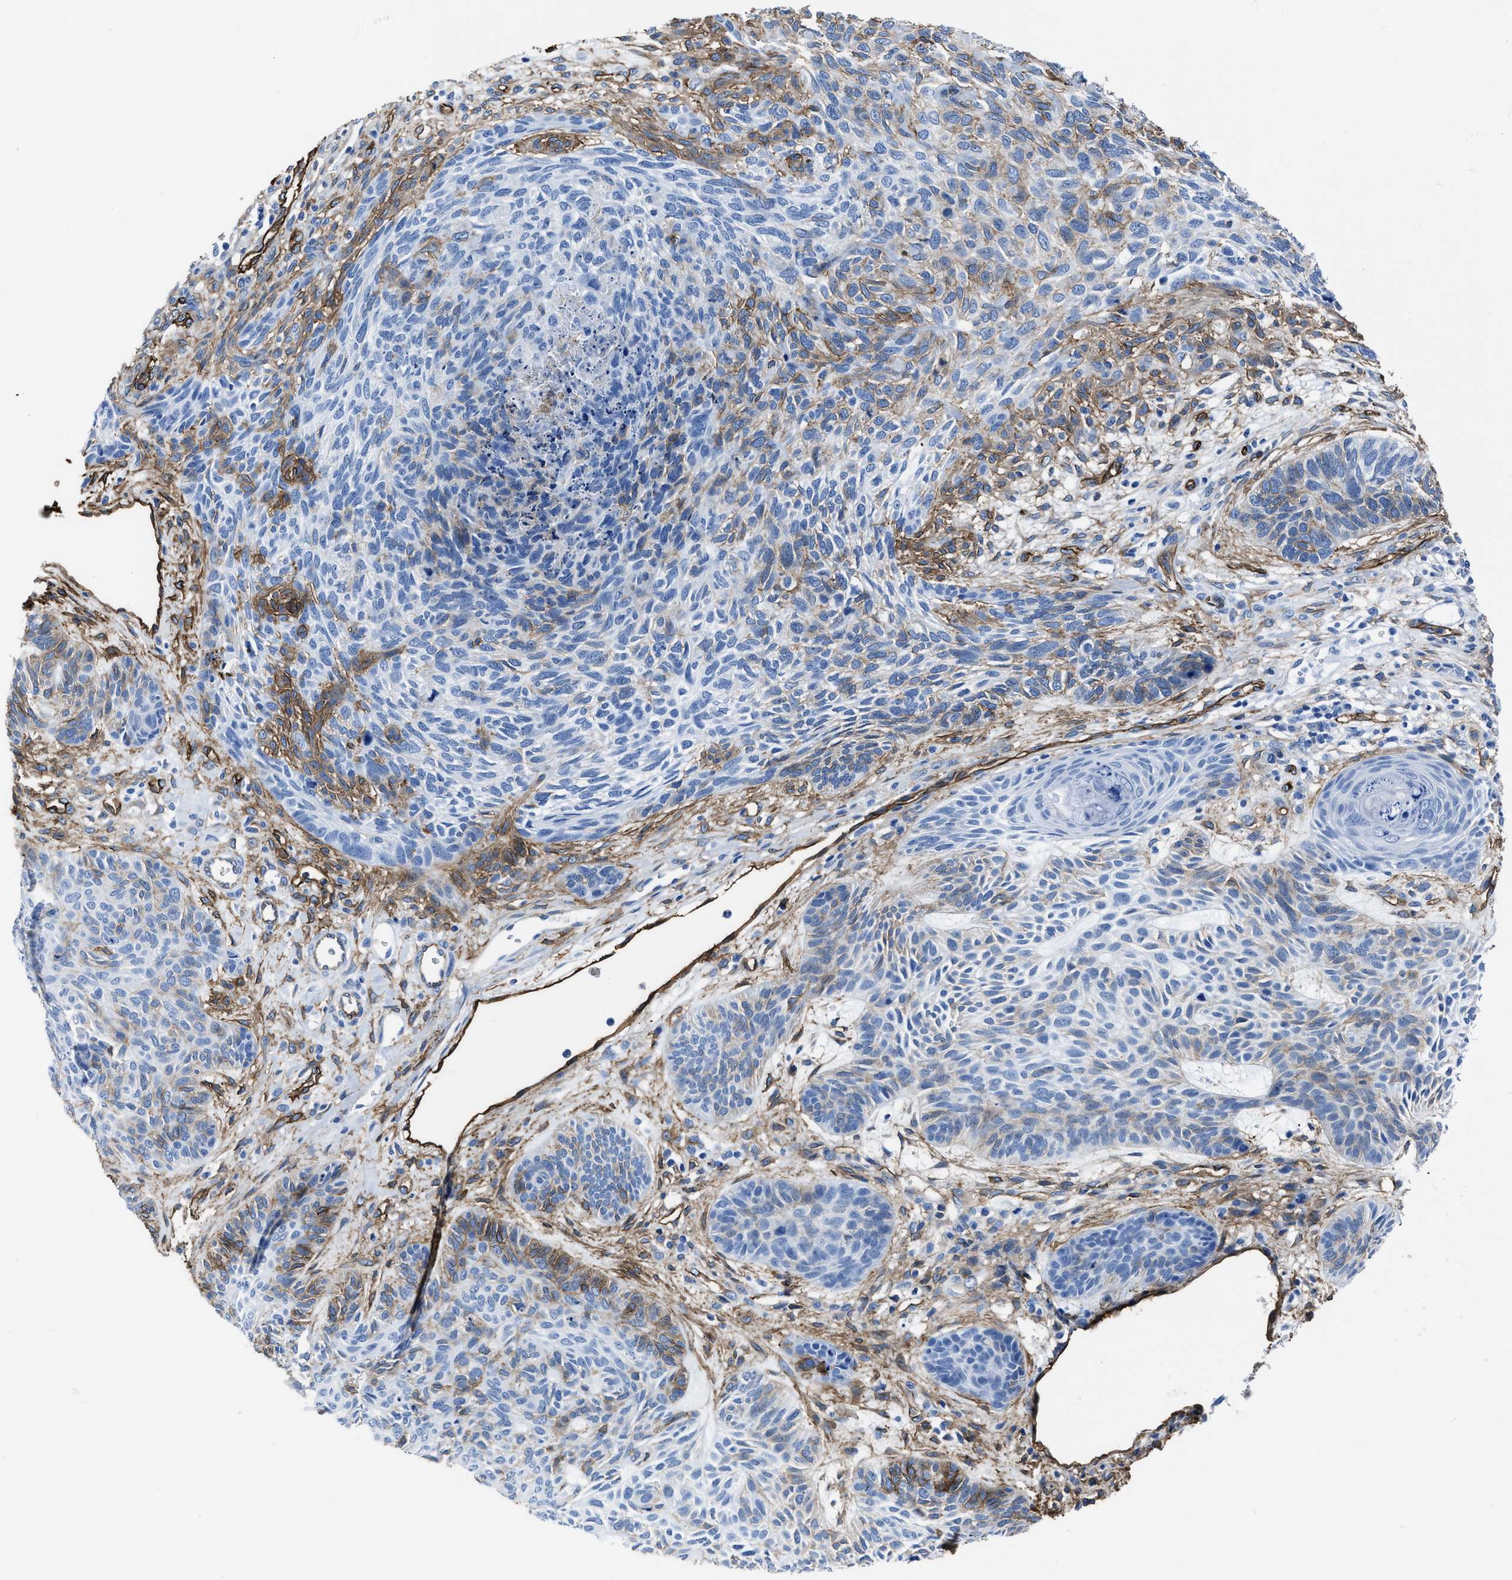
{"staining": {"intensity": "moderate", "quantity": "<25%", "location": "cytoplasmic/membranous"}, "tissue": "skin cancer", "cell_type": "Tumor cells", "image_type": "cancer", "snomed": [{"axis": "morphology", "description": "Basal cell carcinoma"}, {"axis": "topography", "description": "Skin"}], "caption": "There is low levels of moderate cytoplasmic/membranous positivity in tumor cells of skin cancer, as demonstrated by immunohistochemical staining (brown color).", "gene": "AQP1", "patient": {"sex": "male", "age": 55}}